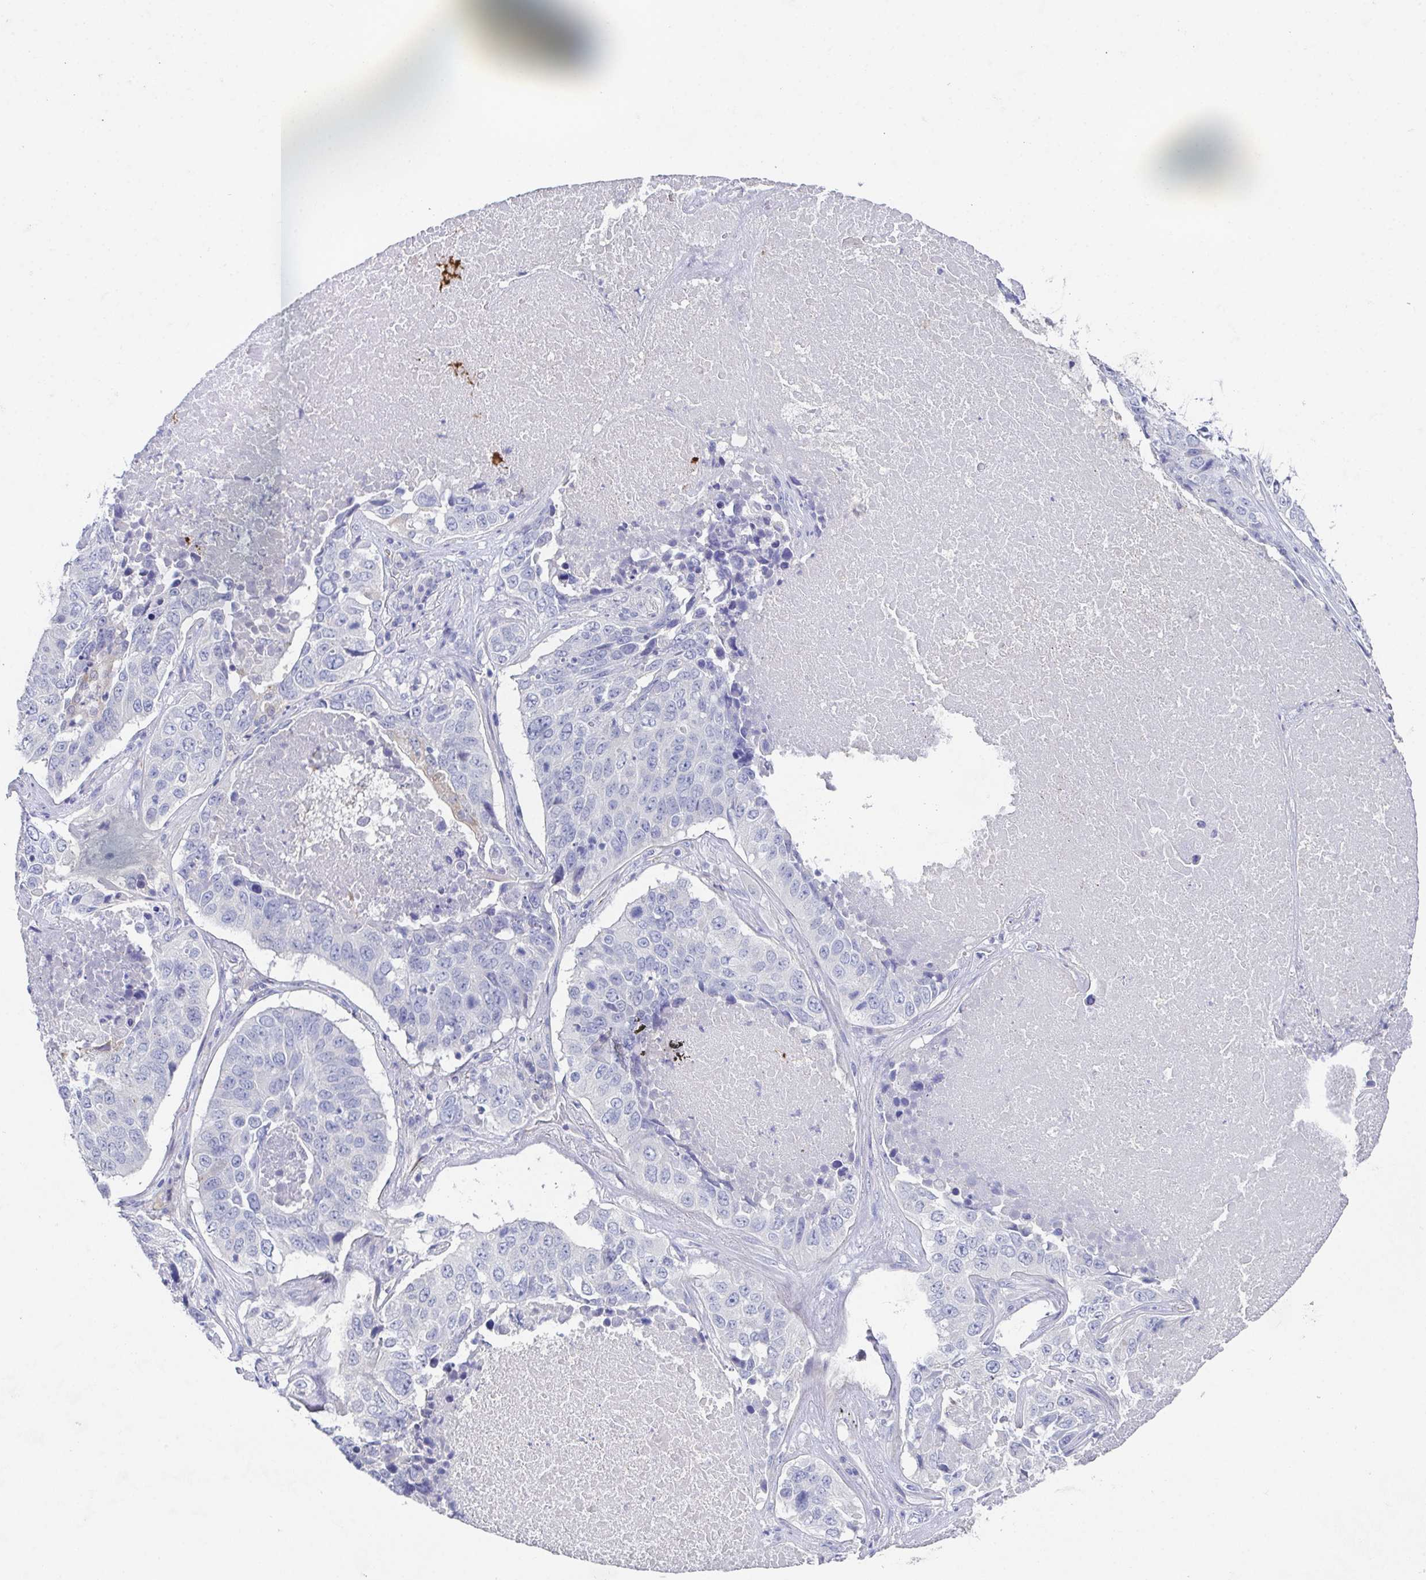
{"staining": {"intensity": "negative", "quantity": "none", "location": "none"}, "tissue": "lung cancer", "cell_type": "Tumor cells", "image_type": "cancer", "snomed": [{"axis": "morphology", "description": "Normal tissue, NOS"}, {"axis": "morphology", "description": "Squamous cell carcinoma, NOS"}, {"axis": "topography", "description": "Bronchus"}, {"axis": "topography", "description": "Lung"}], "caption": "A histopathology image of human squamous cell carcinoma (lung) is negative for staining in tumor cells.", "gene": "SSC4D", "patient": {"sex": "male", "age": 64}}